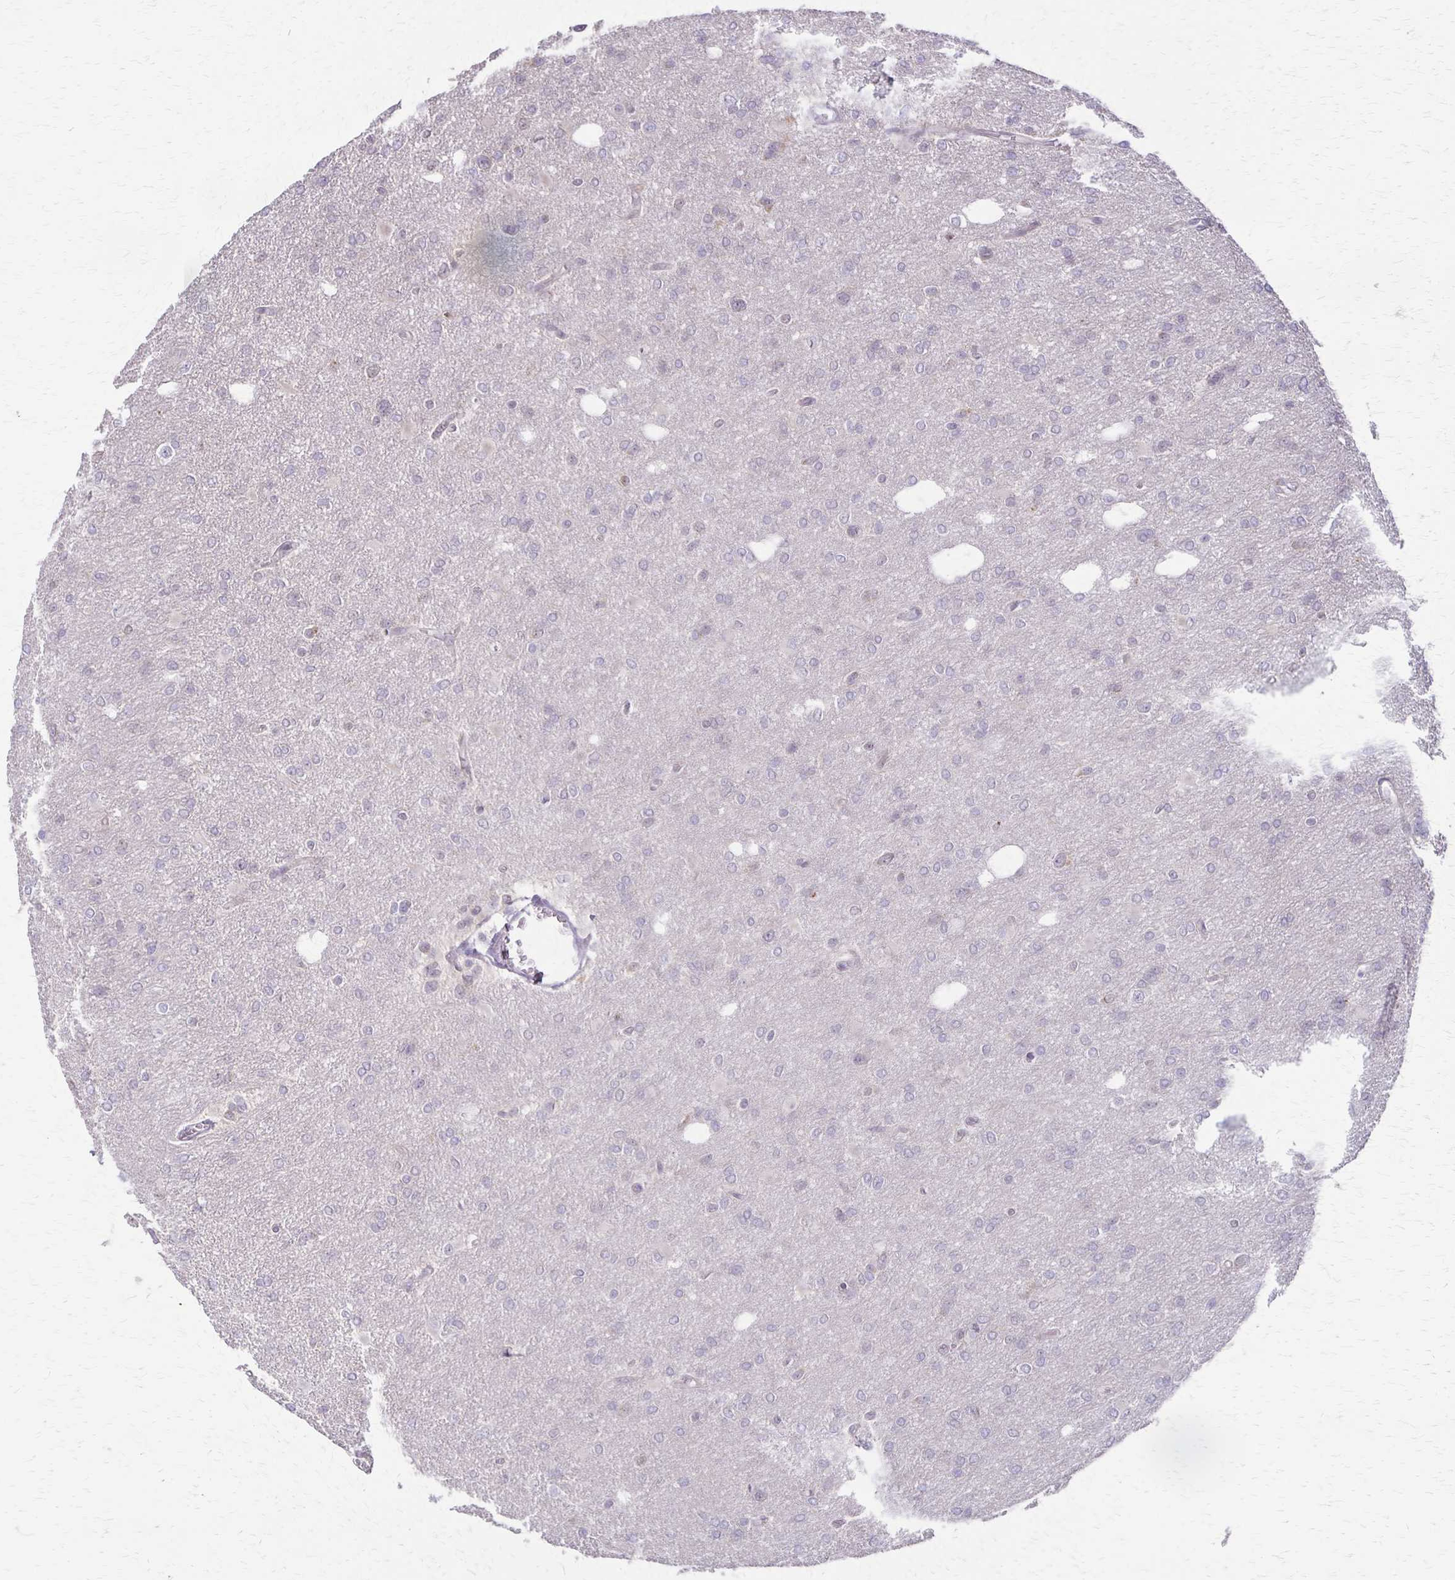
{"staining": {"intensity": "negative", "quantity": "none", "location": "none"}, "tissue": "glioma", "cell_type": "Tumor cells", "image_type": "cancer", "snomed": [{"axis": "morphology", "description": "Glioma, malignant, Low grade"}, {"axis": "topography", "description": "Brain"}], "caption": "Tumor cells show no significant positivity in malignant glioma (low-grade). (Brightfield microscopy of DAB immunohistochemistry at high magnification).", "gene": "SLC35E2B", "patient": {"sex": "male", "age": 26}}